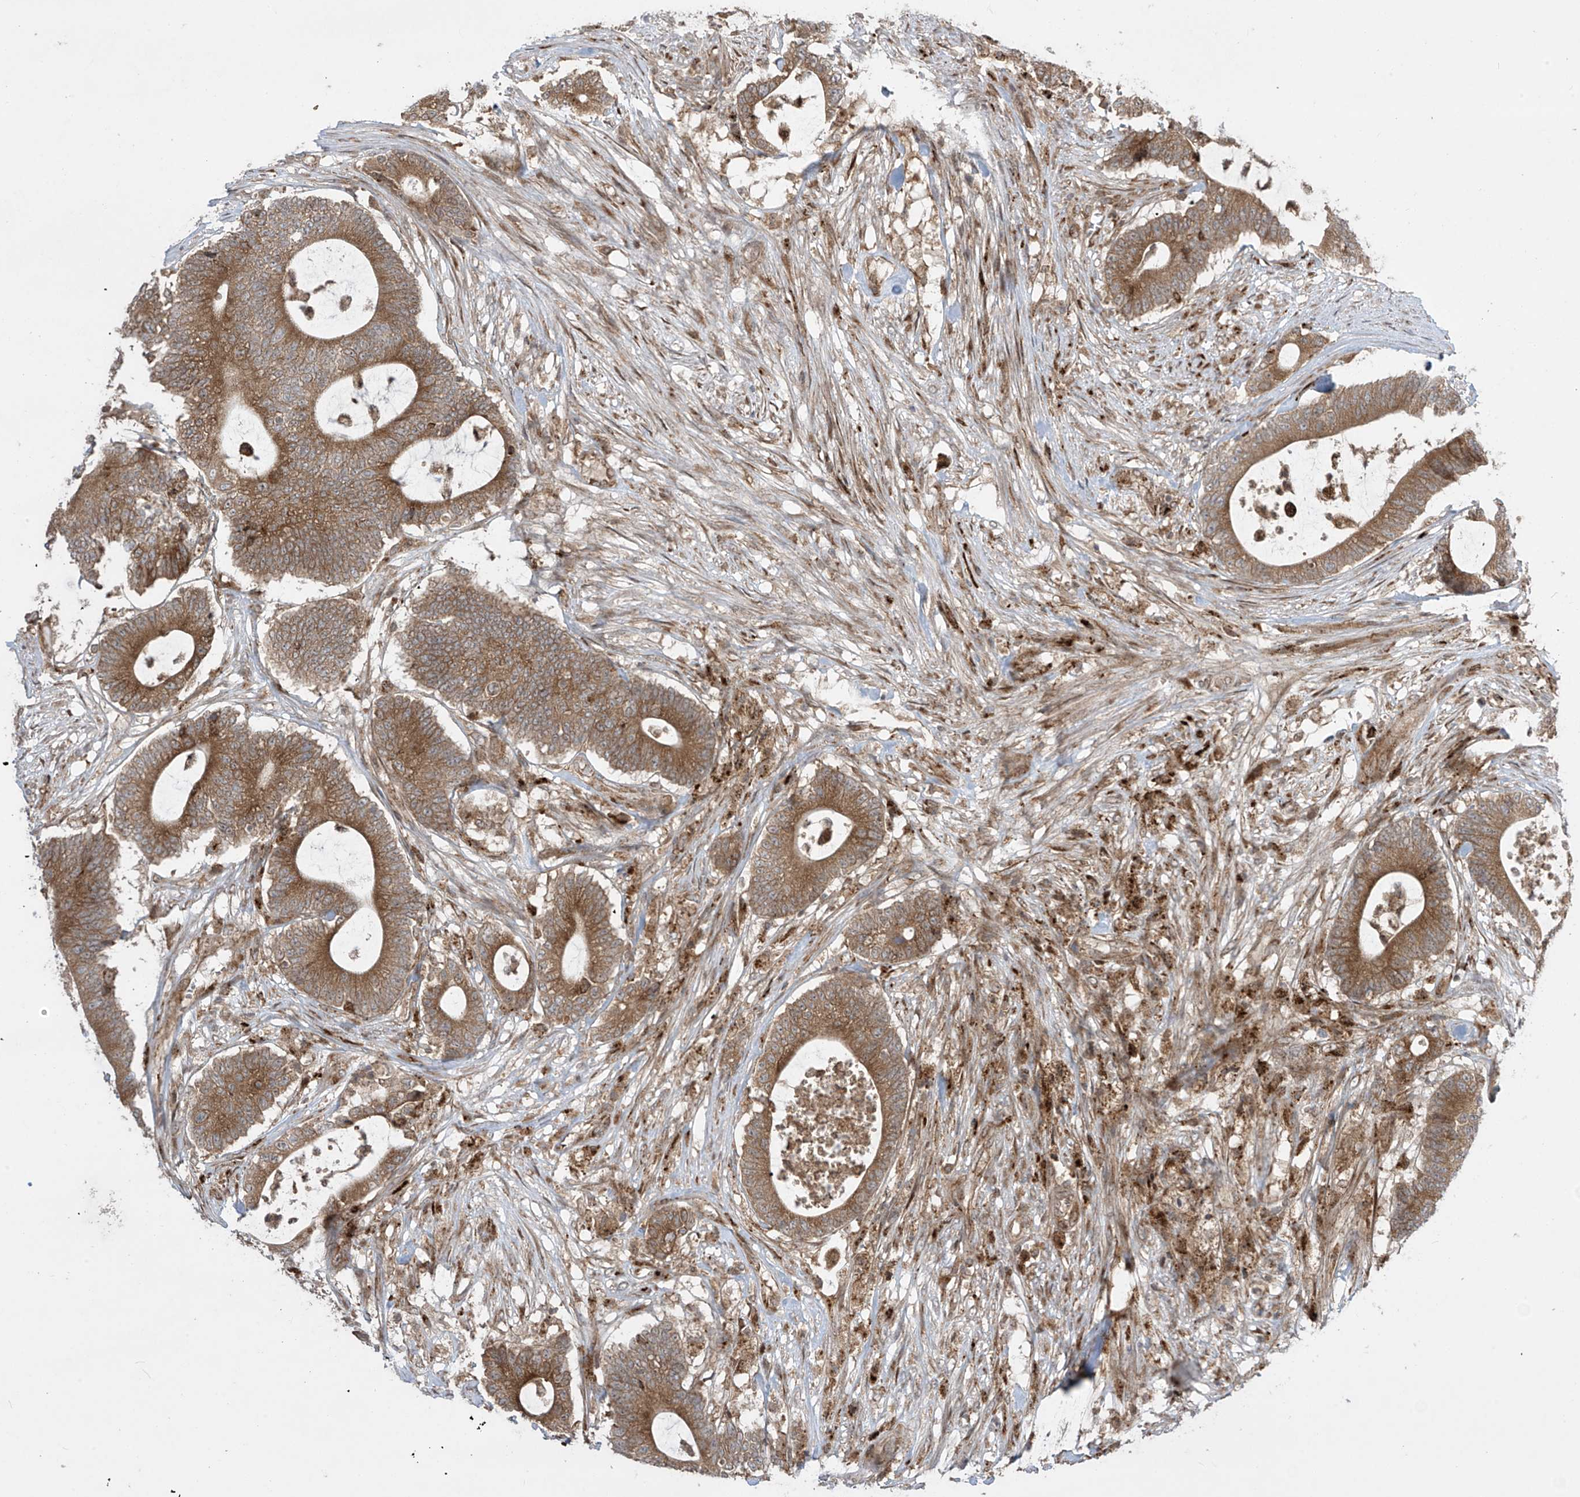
{"staining": {"intensity": "moderate", "quantity": ">75%", "location": "cytoplasmic/membranous"}, "tissue": "colorectal cancer", "cell_type": "Tumor cells", "image_type": "cancer", "snomed": [{"axis": "morphology", "description": "Adenocarcinoma, NOS"}, {"axis": "topography", "description": "Colon"}], "caption": "Immunohistochemical staining of human colorectal adenocarcinoma displays moderate cytoplasmic/membranous protein positivity in about >75% of tumor cells.", "gene": "PPAT", "patient": {"sex": "female", "age": 84}}